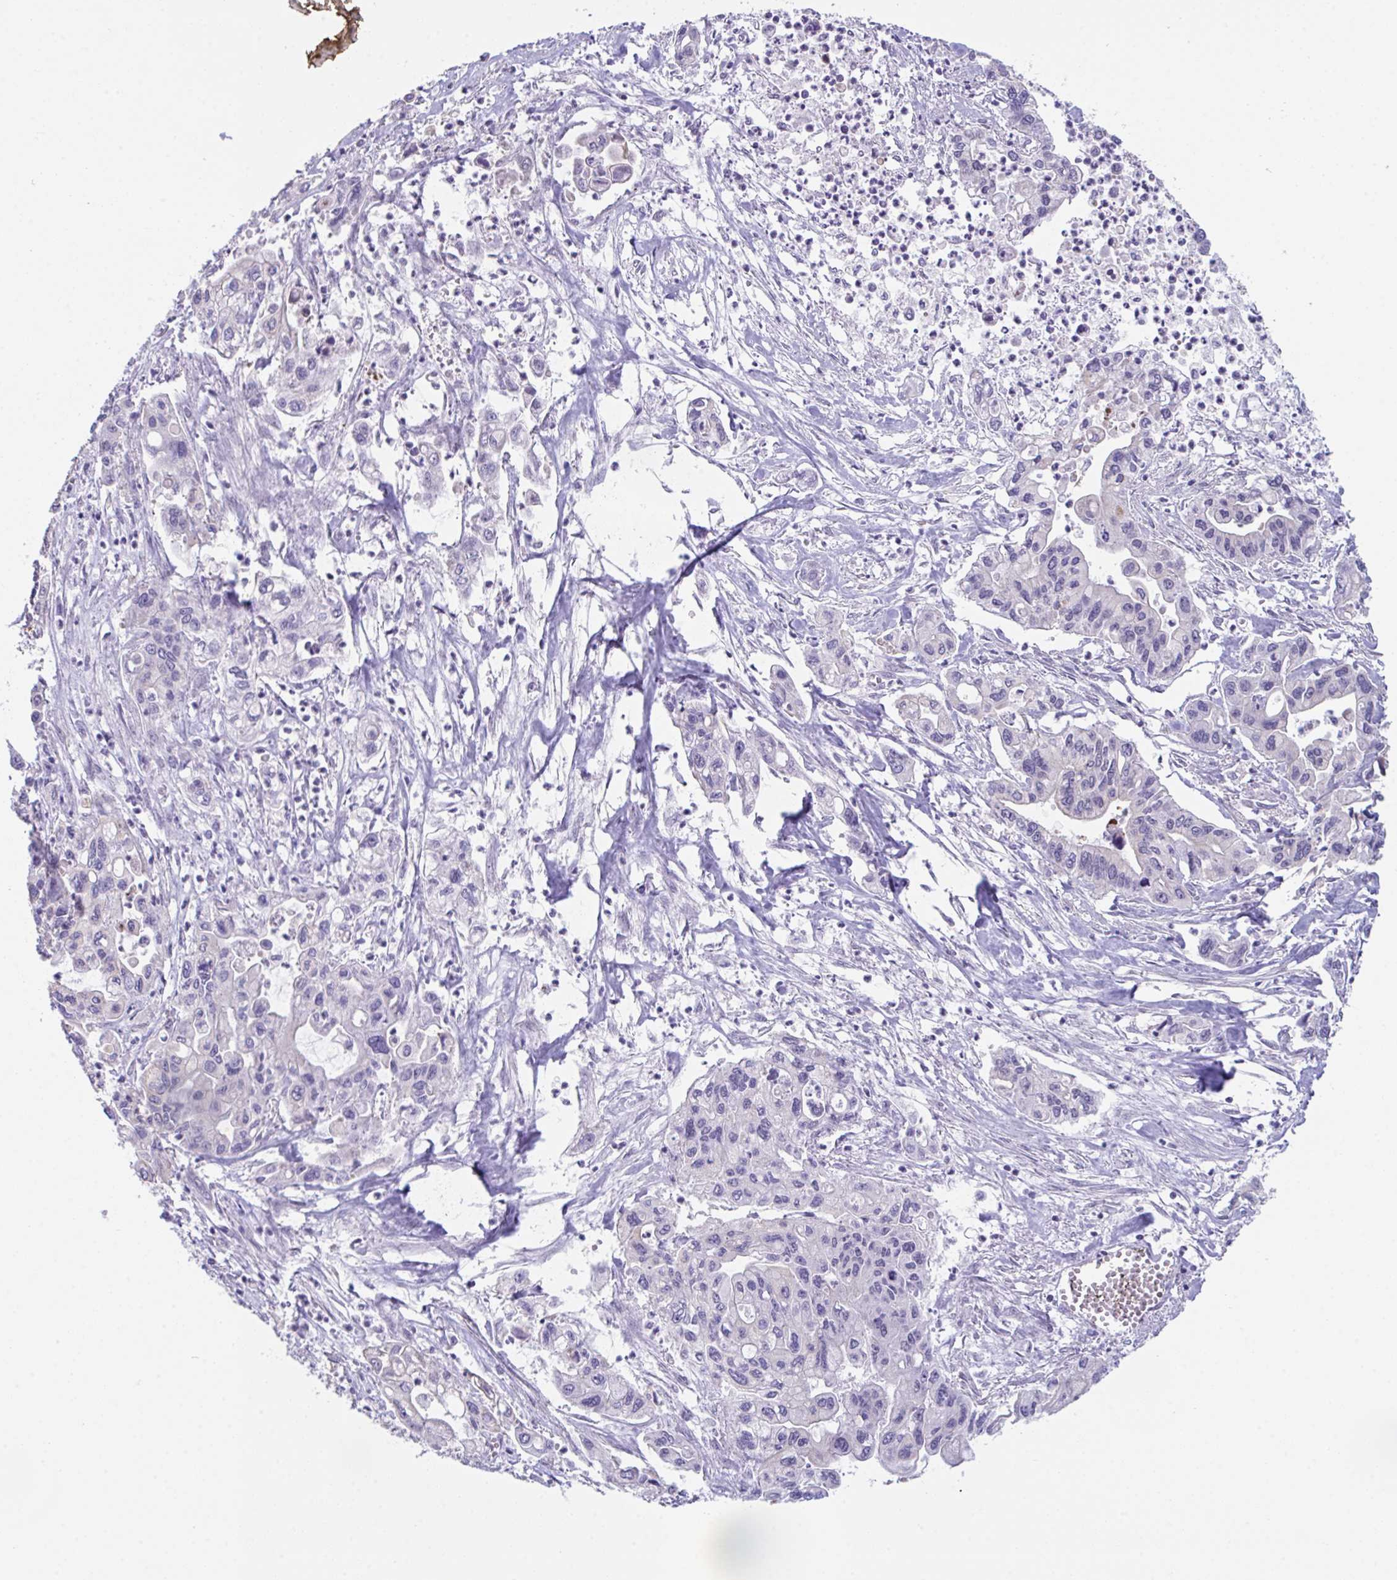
{"staining": {"intensity": "negative", "quantity": "none", "location": "none"}, "tissue": "pancreatic cancer", "cell_type": "Tumor cells", "image_type": "cancer", "snomed": [{"axis": "morphology", "description": "Adenocarcinoma, NOS"}, {"axis": "topography", "description": "Pancreas"}], "caption": "A photomicrograph of pancreatic adenocarcinoma stained for a protein demonstrates no brown staining in tumor cells.", "gene": "ATP6V0D2", "patient": {"sex": "male", "age": 62}}